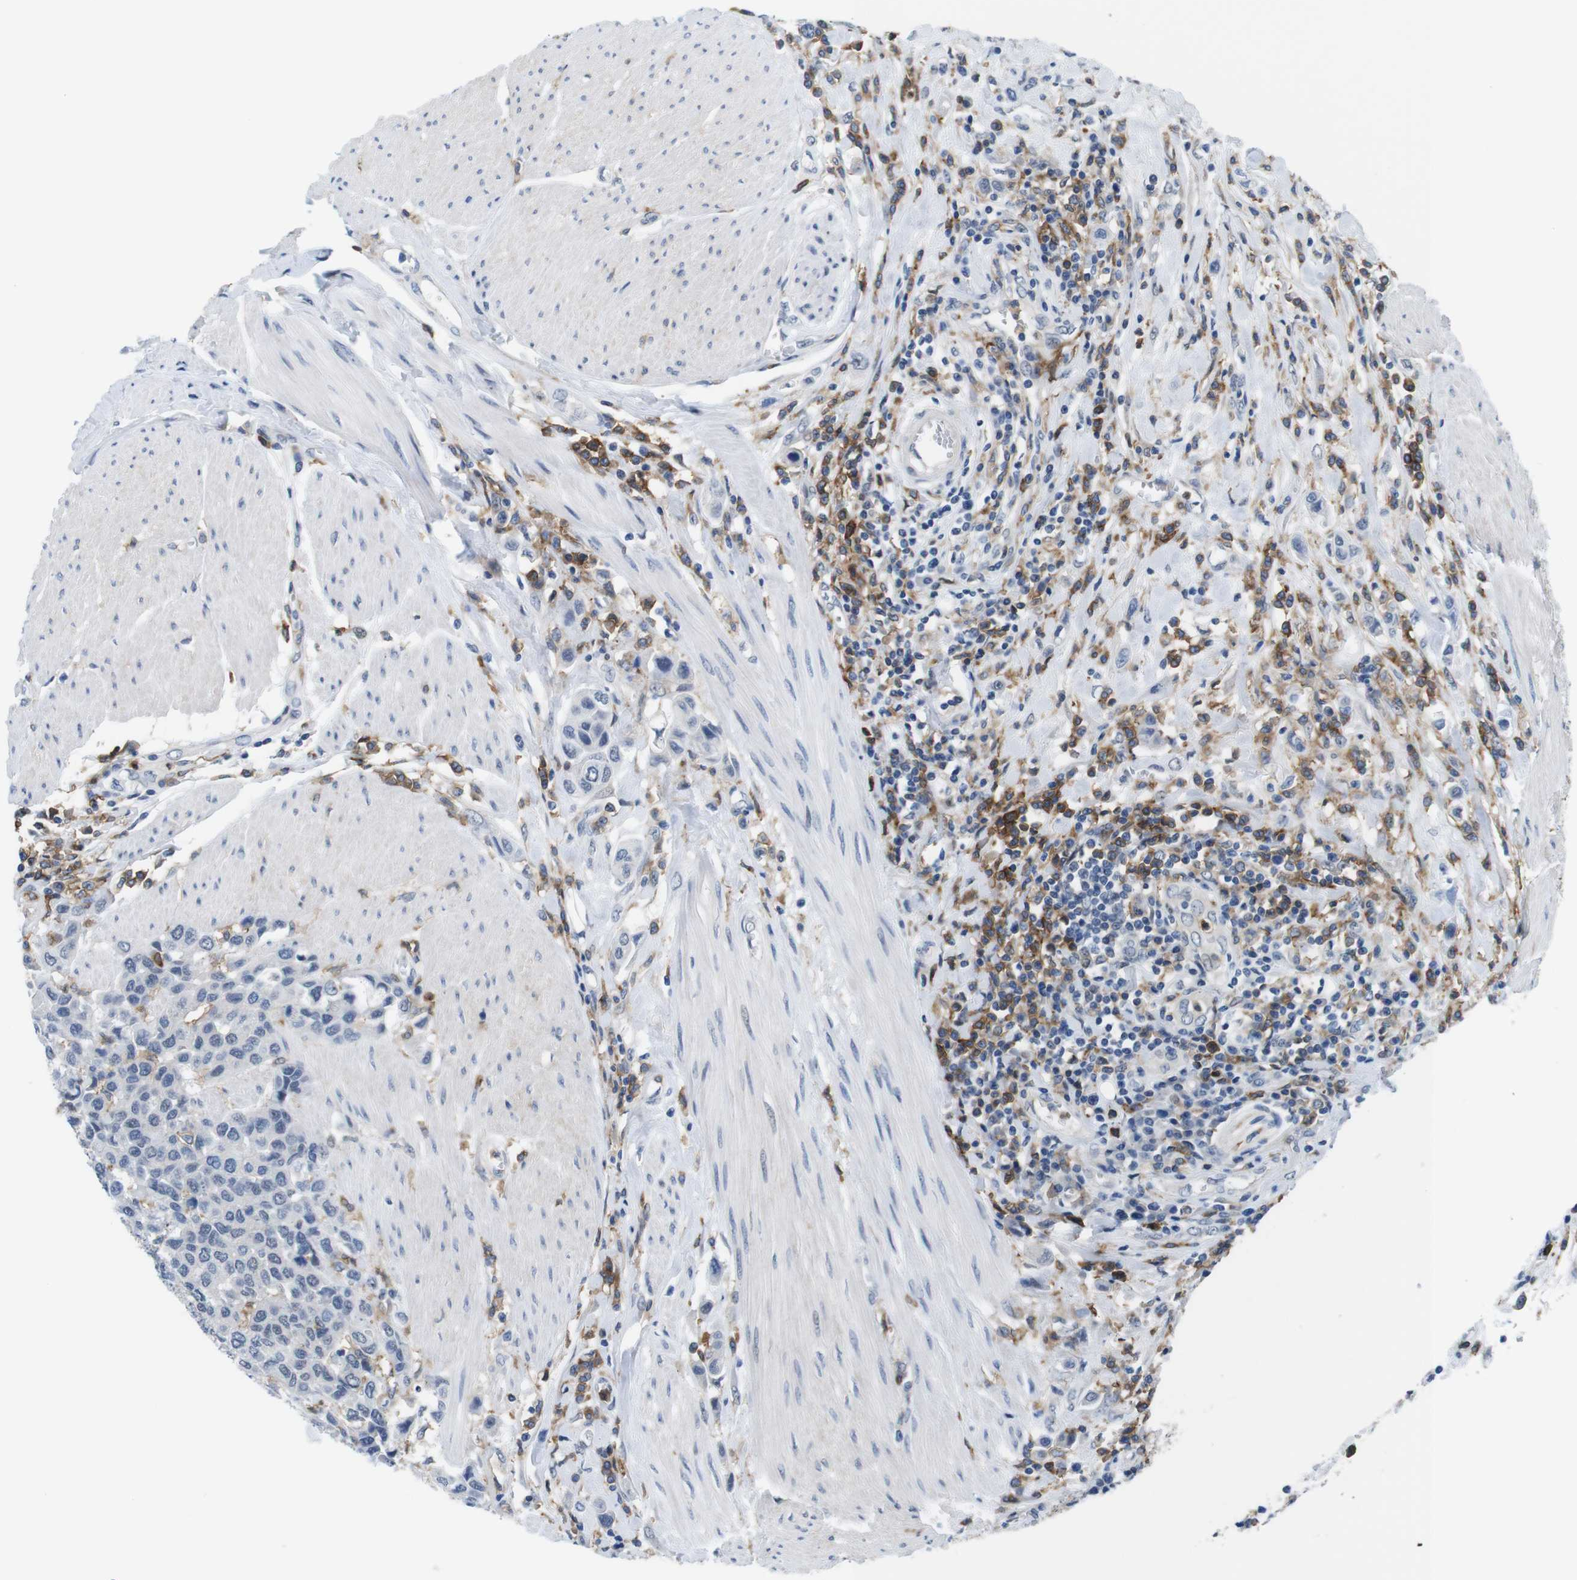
{"staining": {"intensity": "negative", "quantity": "none", "location": "none"}, "tissue": "urothelial cancer", "cell_type": "Tumor cells", "image_type": "cancer", "snomed": [{"axis": "morphology", "description": "Urothelial carcinoma, High grade"}, {"axis": "topography", "description": "Urinary bladder"}], "caption": "Protein analysis of urothelial carcinoma (high-grade) displays no significant positivity in tumor cells.", "gene": "CD300C", "patient": {"sex": "male", "age": 50}}